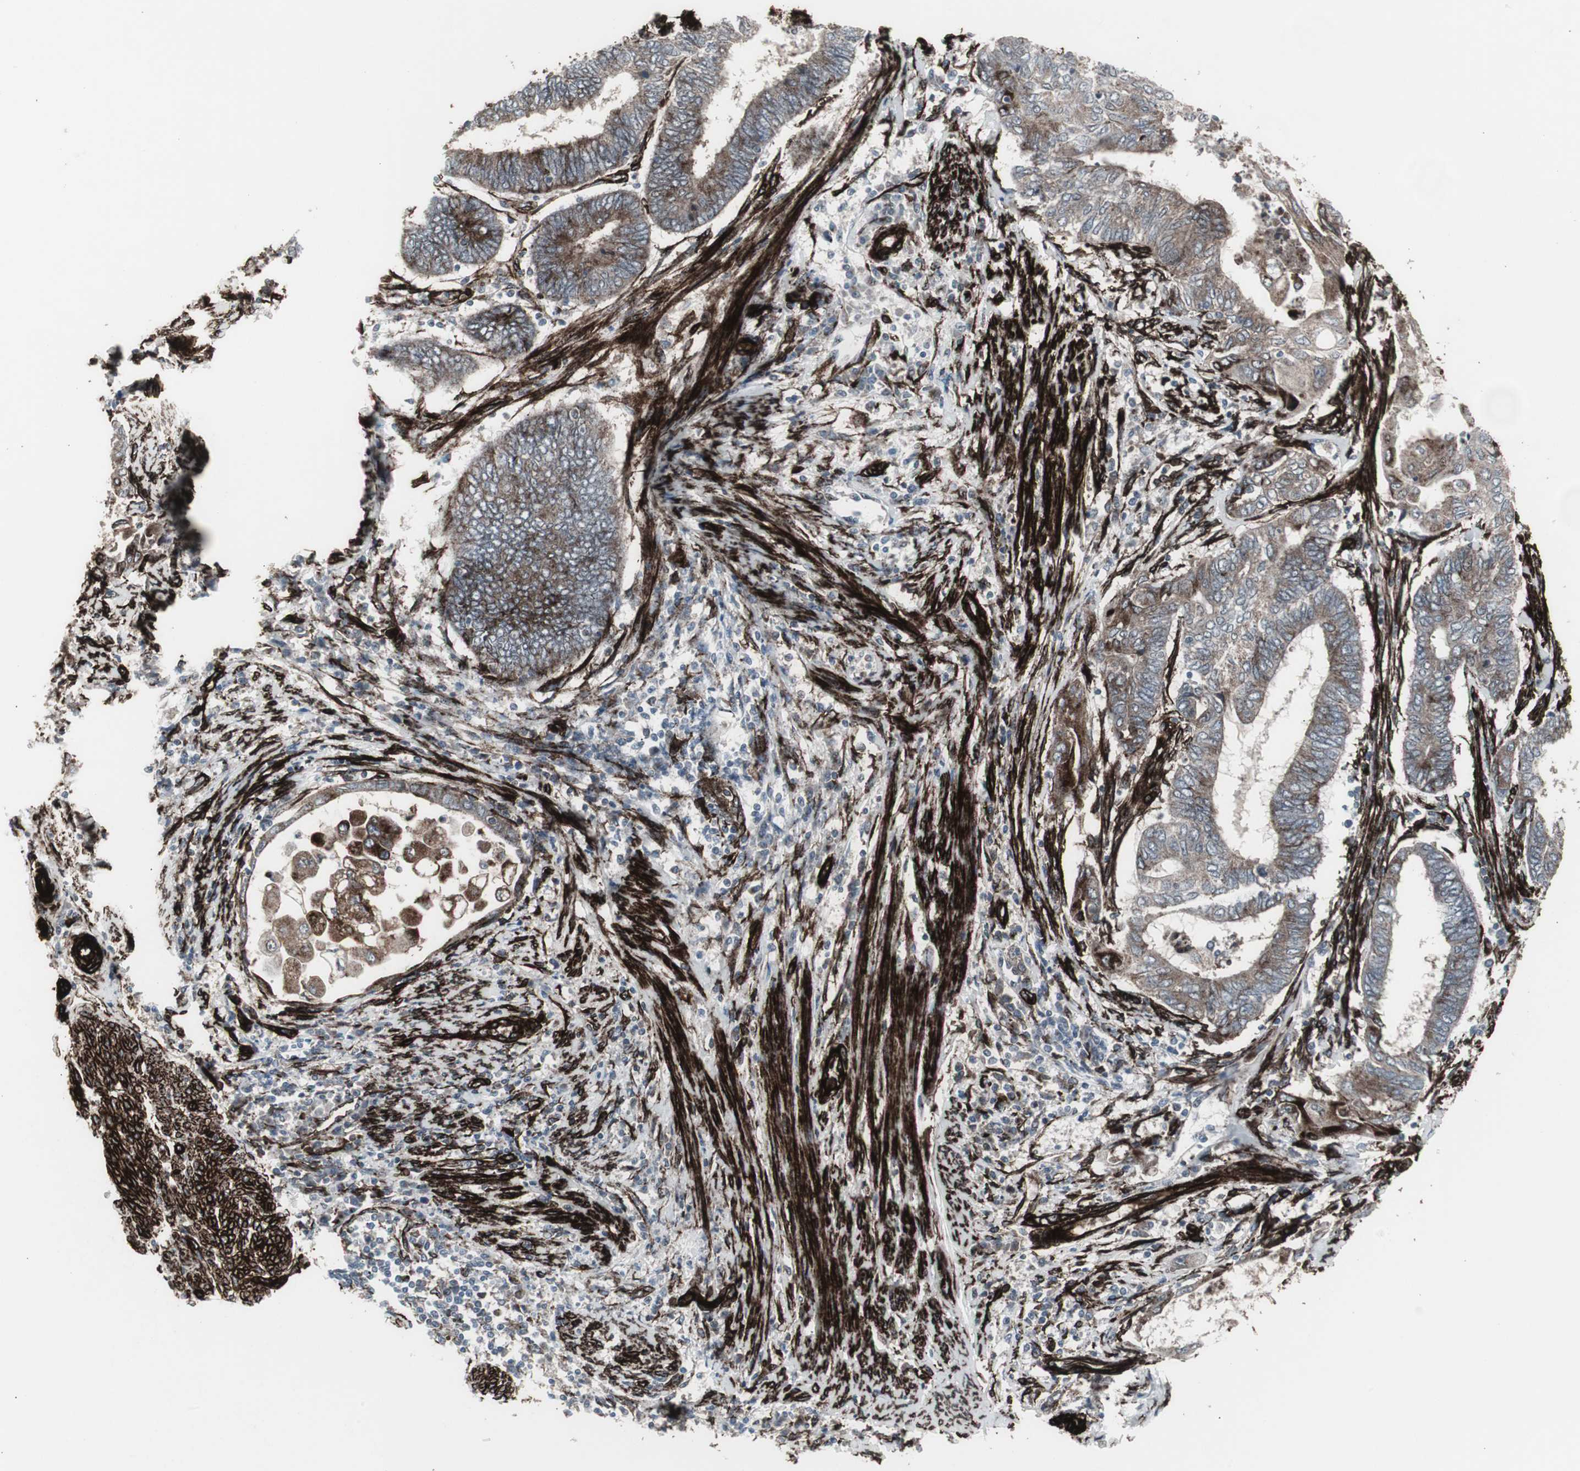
{"staining": {"intensity": "weak", "quantity": ">75%", "location": "cytoplasmic/membranous"}, "tissue": "endometrial cancer", "cell_type": "Tumor cells", "image_type": "cancer", "snomed": [{"axis": "morphology", "description": "Adenocarcinoma, NOS"}, {"axis": "topography", "description": "Uterus"}, {"axis": "topography", "description": "Endometrium"}], "caption": "Endometrial cancer was stained to show a protein in brown. There is low levels of weak cytoplasmic/membranous expression in about >75% of tumor cells.", "gene": "PDGFA", "patient": {"sex": "female", "age": 70}}